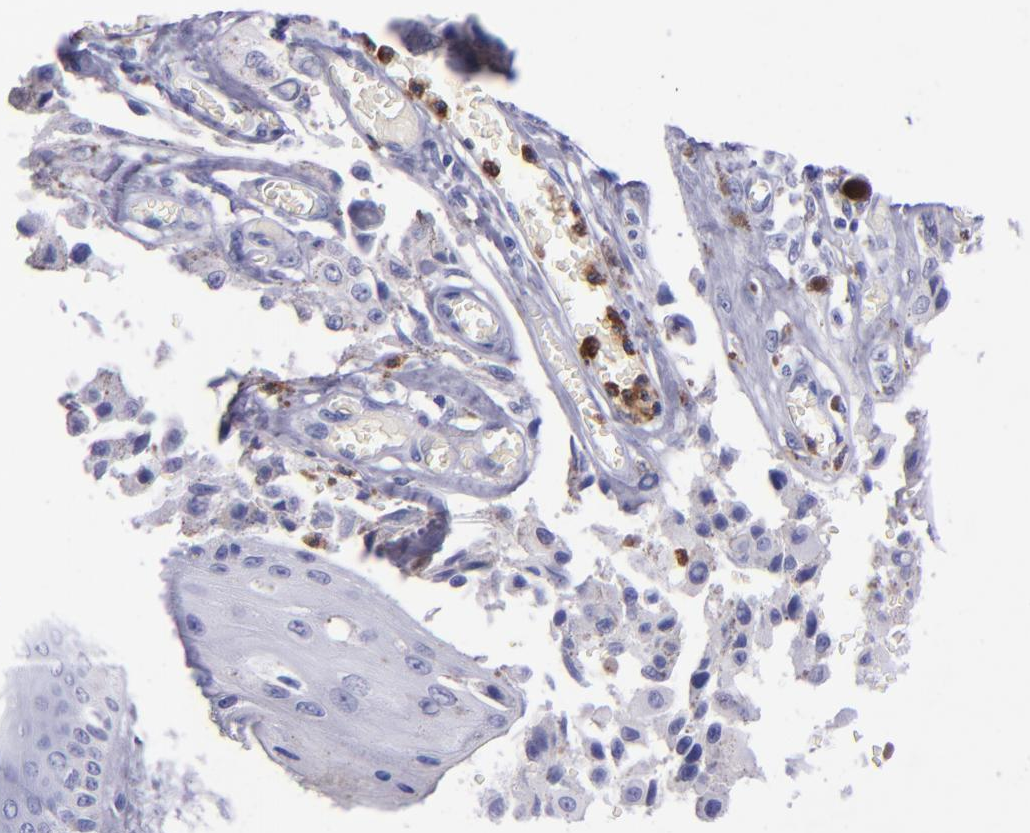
{"staining": {"intensity": "negative", "quantity": "none", "location": "none"}, "tissue": "melanoma", "cell_type": "Tumor cells", "image_type": "cancer", "snomed": [{"axis": "morphology", "description": "Malignant melanoma, NOS"}, {"axis": "topography", "description": "Skin"}], "caption": "Immunohistochemistry (IHC) of human malignant melanoma exhibits no positivity in tumor cells.", "gene": "CR1", "patient": {"sex": "female", "age": 82}}